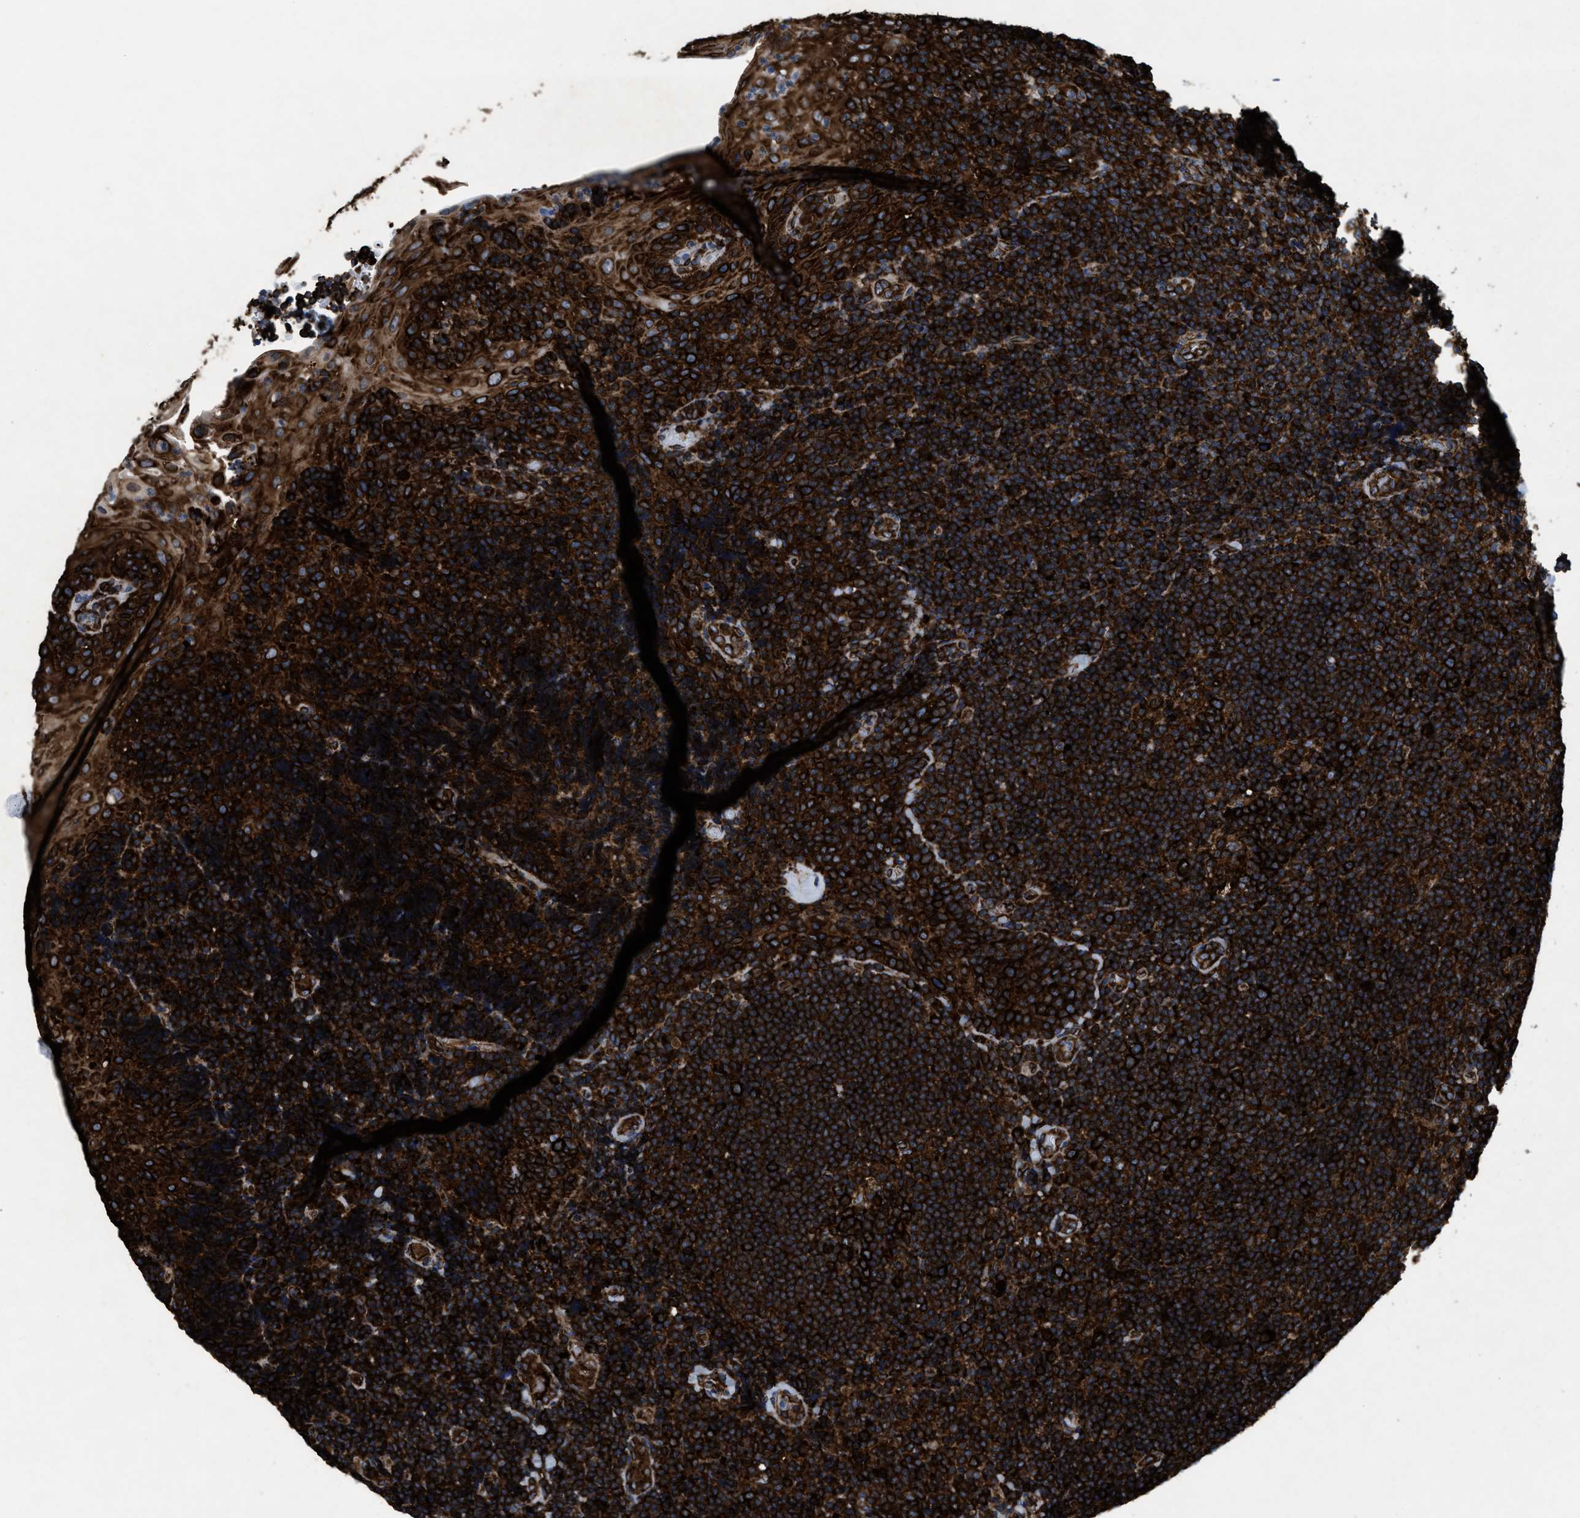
{"staining": {"intensity": "strong", "quantity": ">75%", "location": "cytoplasmic/membranous"}, "tissue": "tonsil", "cell_type": "Germinal center cells", "image_type": "normal", "snomed": [{"axis": "morphology", "description": "Normal tissue, NOS"}, {"axis": "topography", "description": "Tonsil"}], "caption": "Strong cytoplasmic/membranous protein expression is appreciated in about >75% of germinal center cells in tonsil.", "gene": "CAPRIN1", "patient": {"sex": "male", "age": 37}}